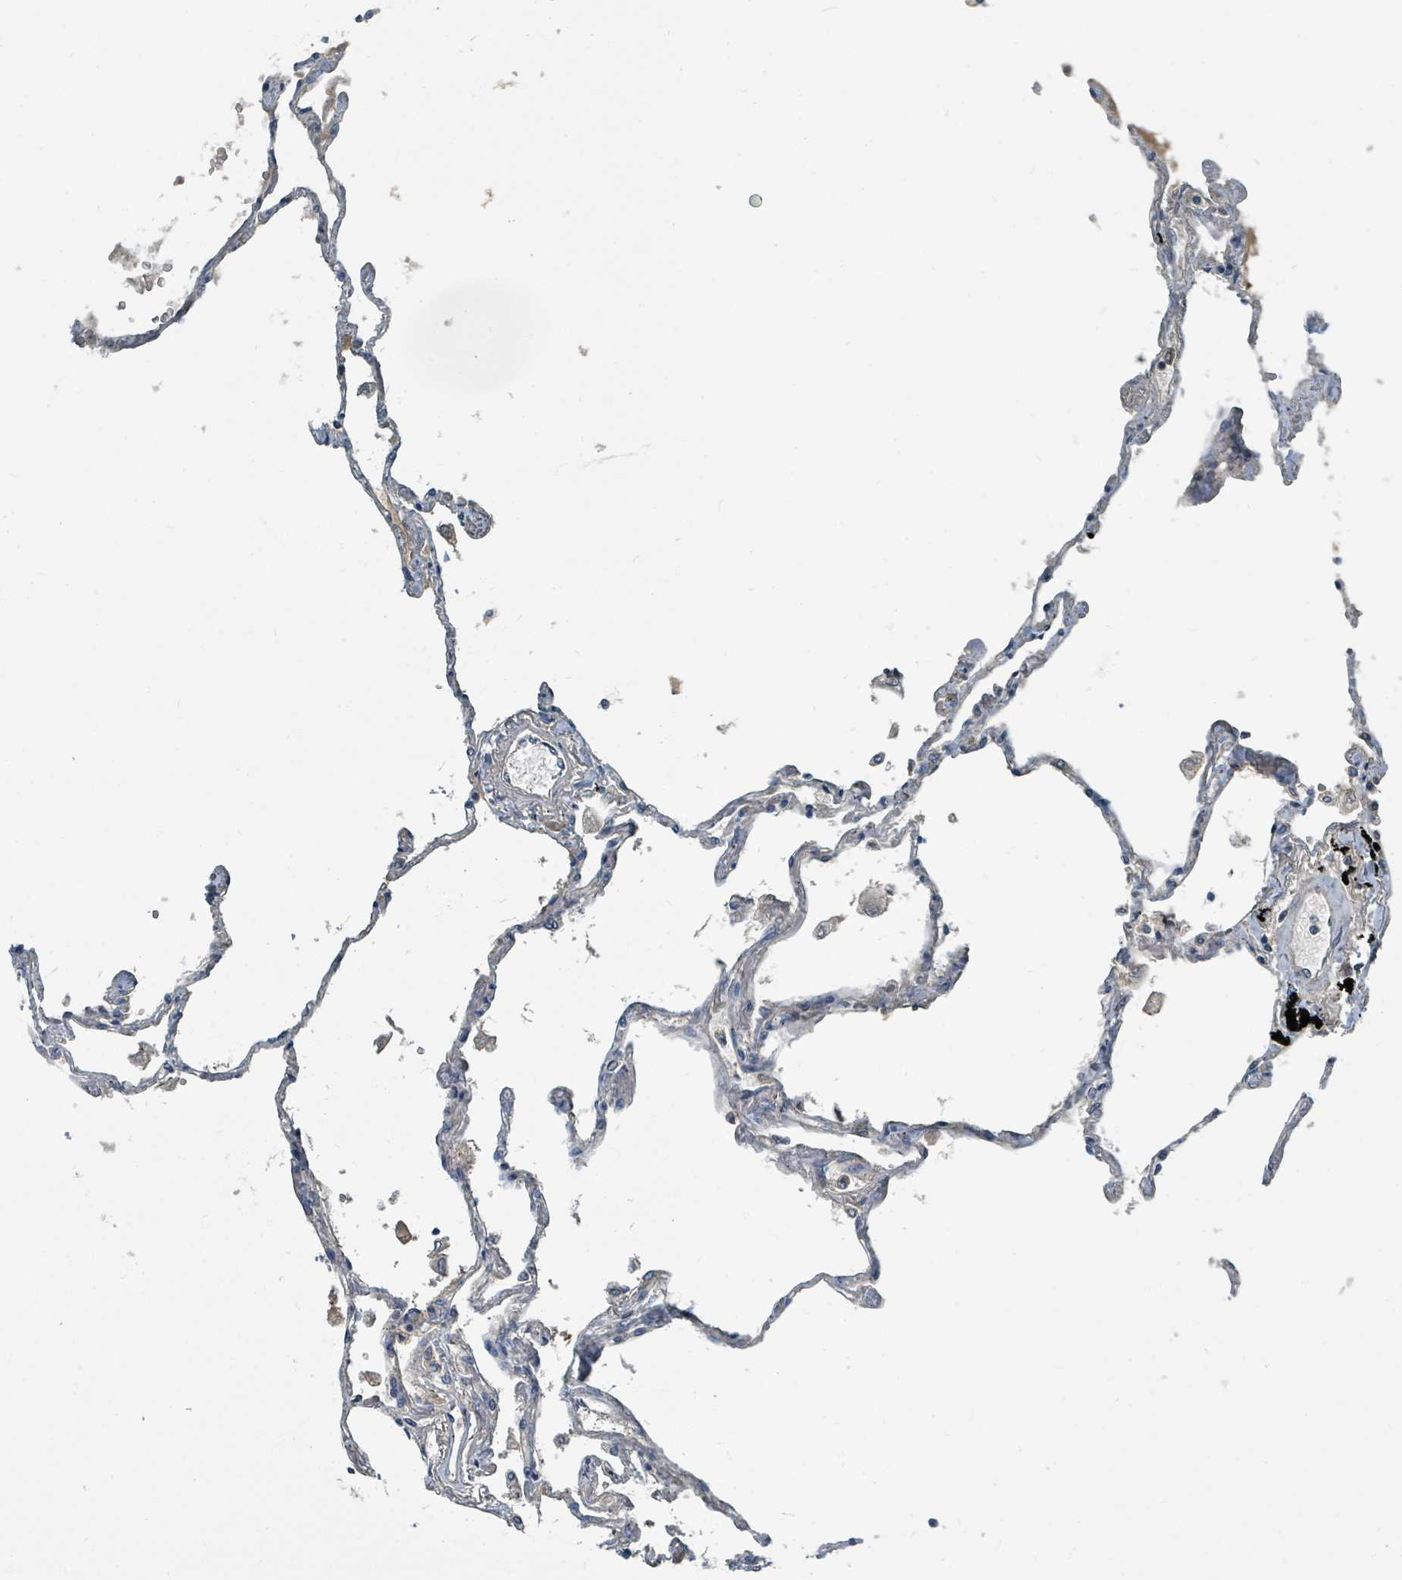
{"staining": {"intensity": "negative", "quantity": "none", "location": "none"}, "tissue": "lung", "cell_type": "Alveolar cells", "image_type": "normal", "snomed": [{"axis": "morphology", "description": "Normal tissue, NOS"}, {"axis": "topography", "description": "Lung"}], "caption": "Immunohistochemical staining of unremarkable human lung reveals no significant staining in alveolar cells.", "gene": "SLC44A5", "patient": {"sex": "female", "age": 67}}